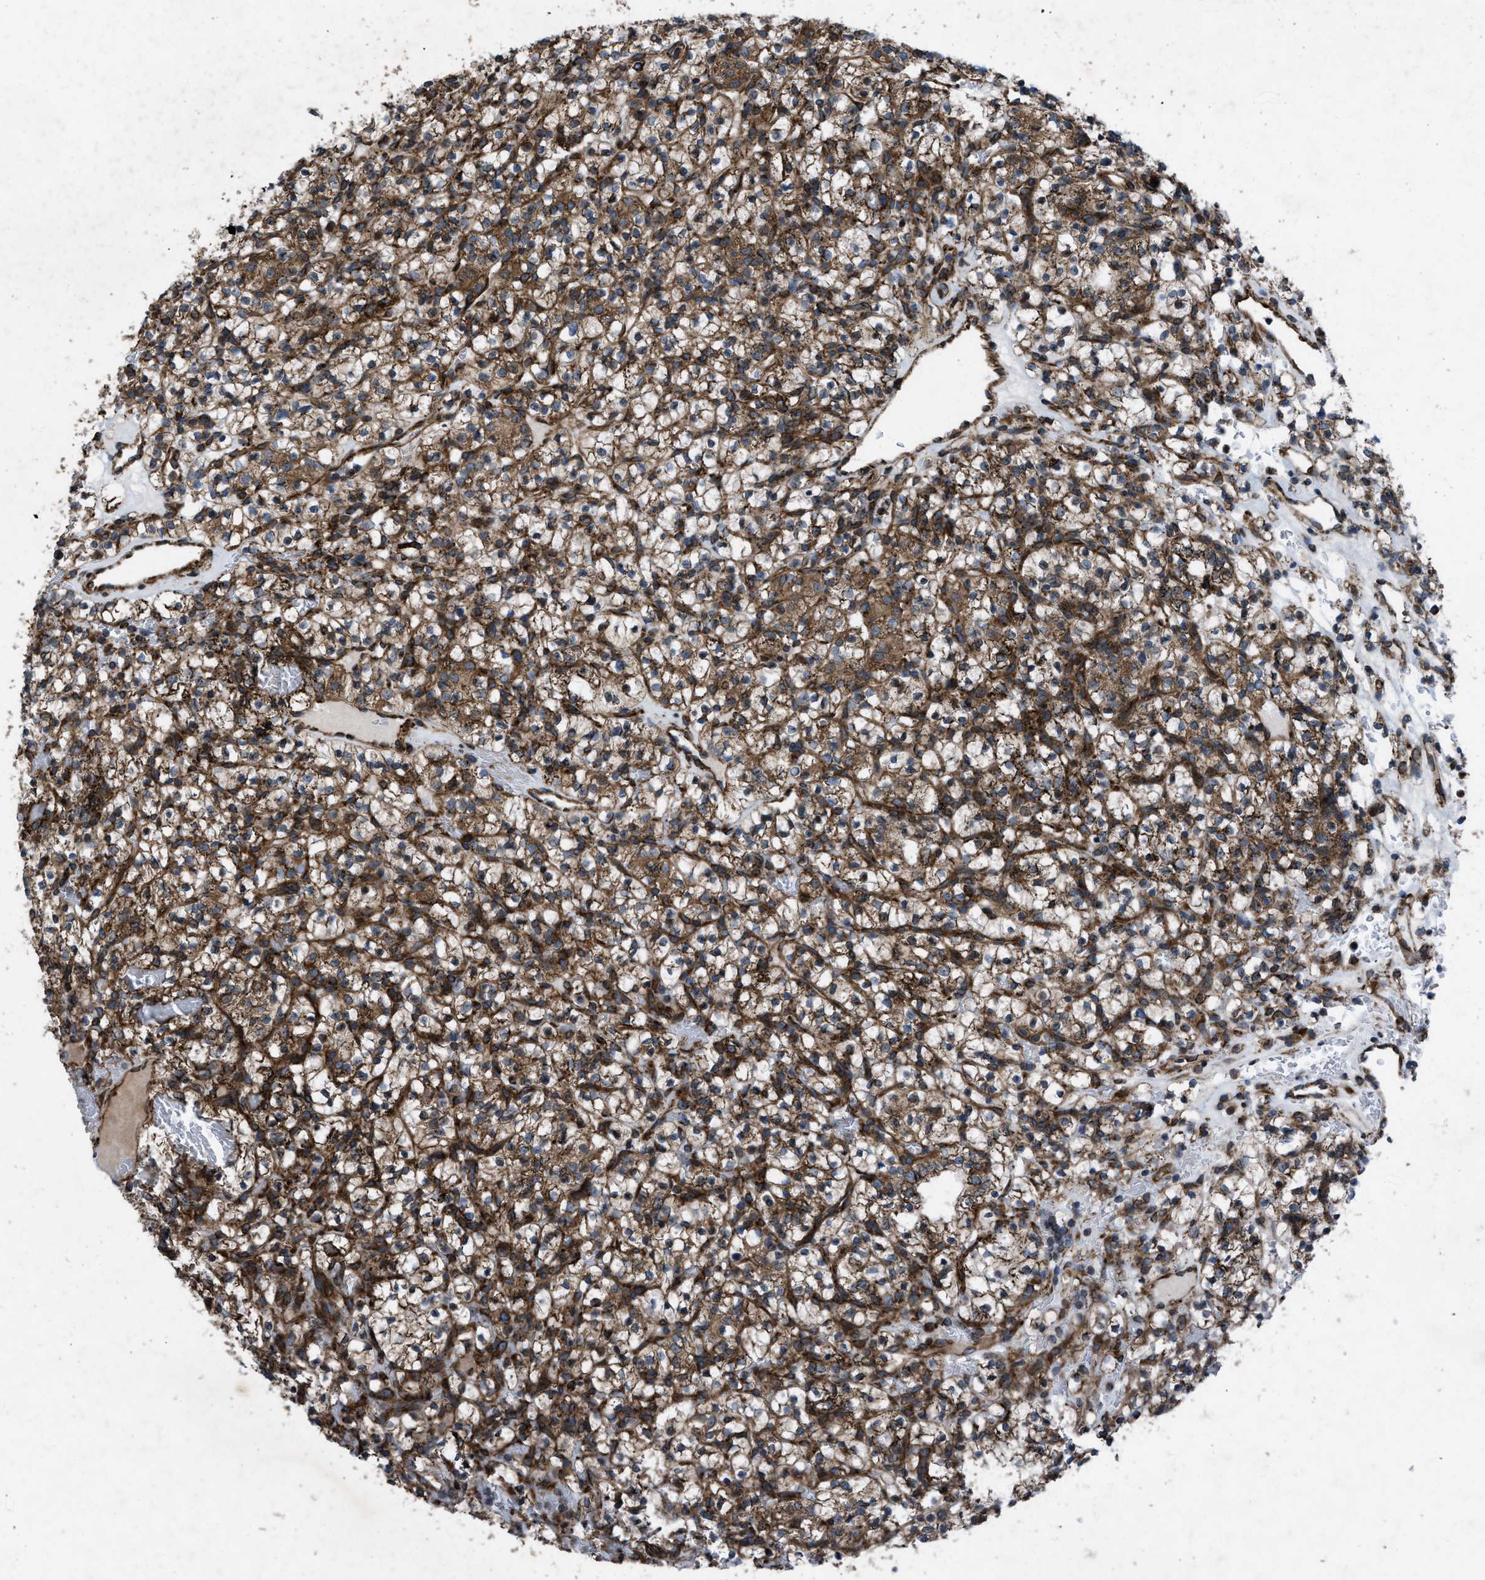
{"staining": {"intensity": "moderate", "quantity": ">75%", "location": "cytoplasmic/membranous"}, "tissue": "renal cancer", "cell_type": "Tumor cells", "image_type": "cancer", "snomed": [{"axis": "morphology", "description": "Adenocarcinoma, NOS"}, {"axis": "topography", "description": "Kidney"}], "caption": "The micrograph demonstrates staining of renal cancer (adenocarcinoma), revealing moderate cytoplasmic/membranous protein positivity (brown color) within tumor cells. (DAB = brown stain, brightfield microscopy at high magnification).", "gene": "PER3", "patient": {"sex": "female", "age": 57}}